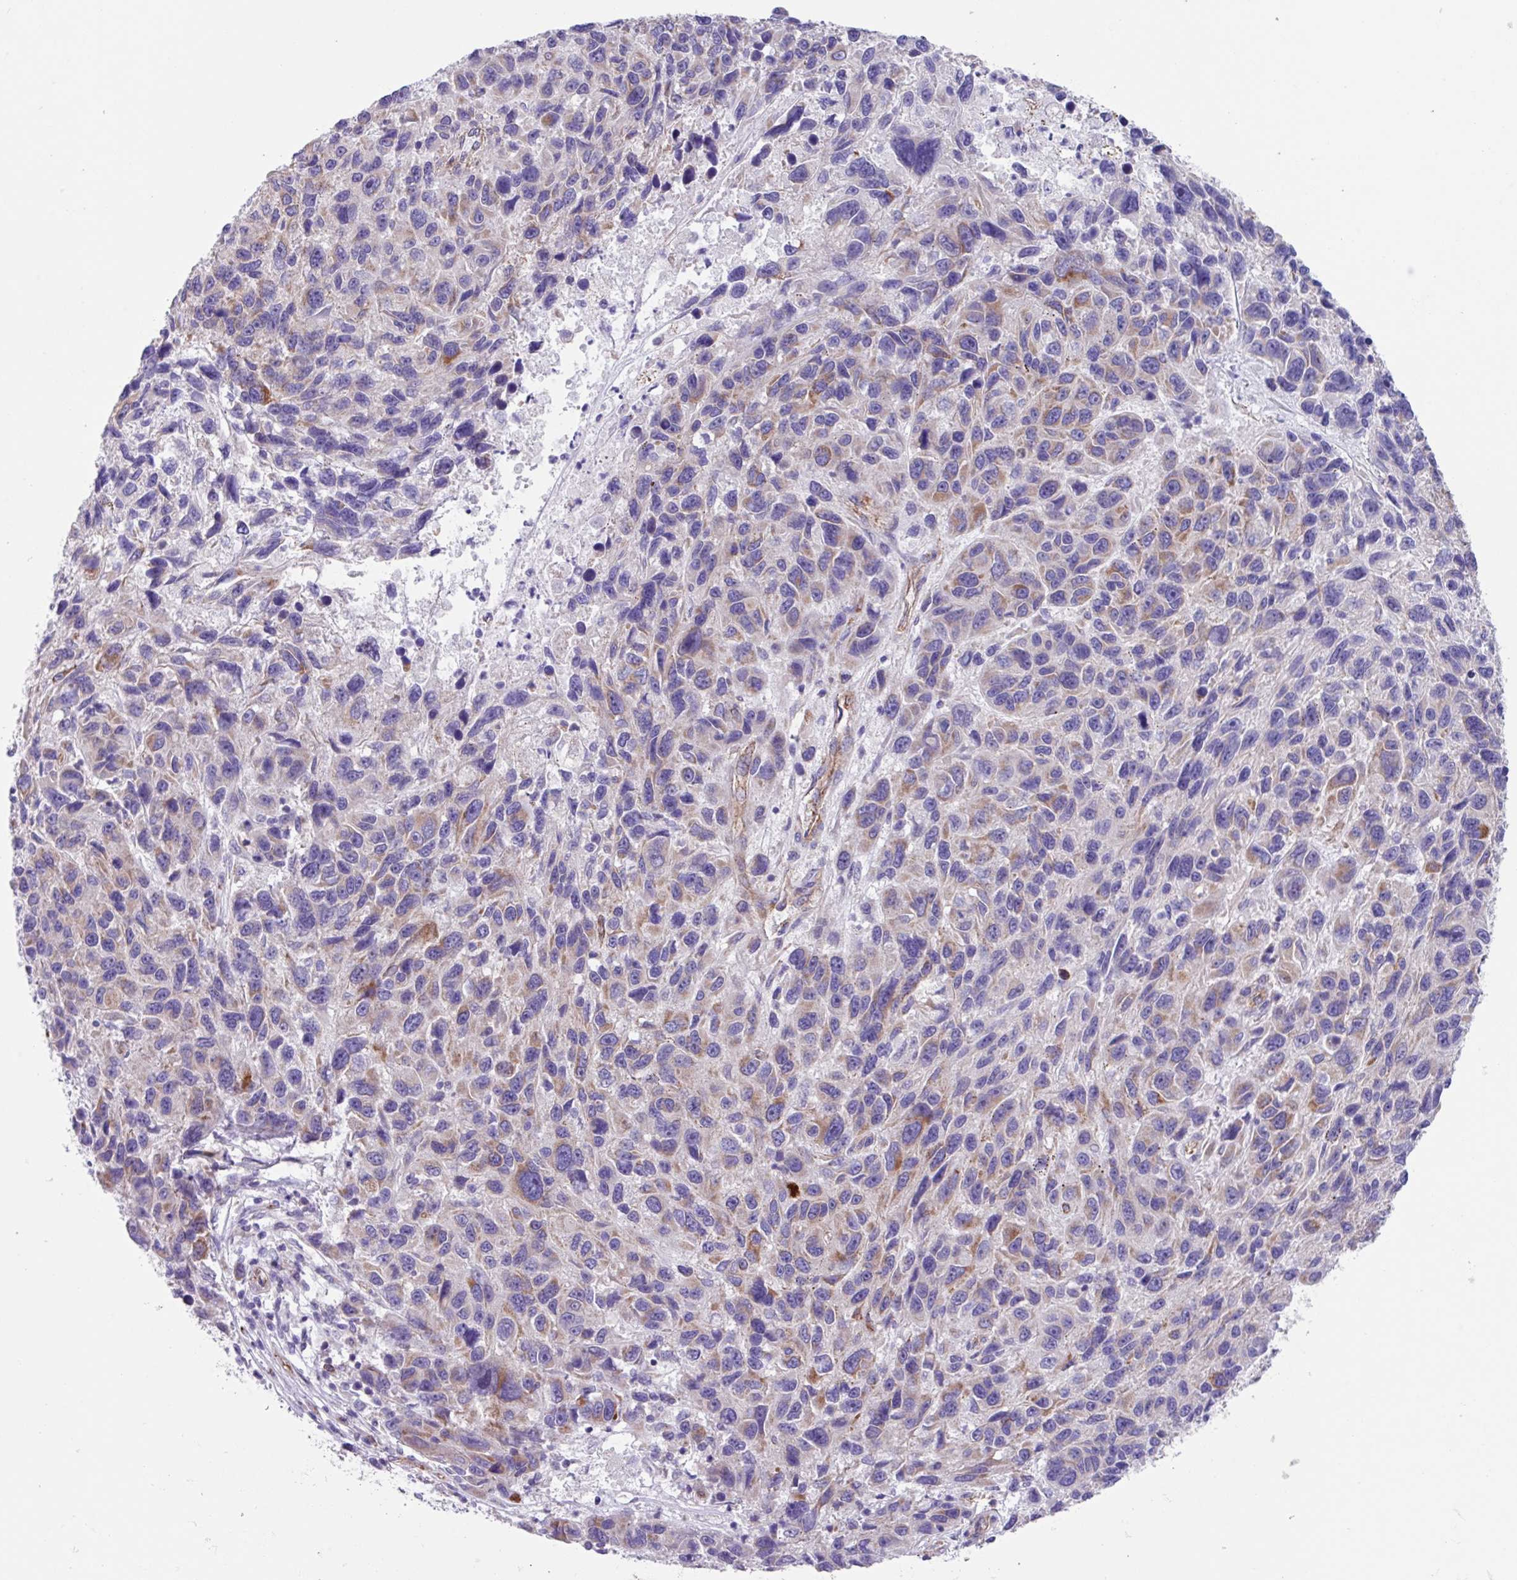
{"staining": {"intensity": "moderate", "quantity": "<25%", "location": "cytoplasmic/membranous"}, "tissue": "melanoma", "cell_type": "Tumor cells", "image_type": "cancer", "snomed": [{"axis": "morphology", "description": "Malignant melanoma, NOS"}, {"axis": "topography", "description": "Skin"}], "caption": "The photomicrograph displays immunohistochemical staining of melanoma. There is moderate cytoplasmic/membranous positivity is appreciated in about <25% of tumor cells.", "gene": "OTULIN", "patient": {"sex": "male", "age": 53}}